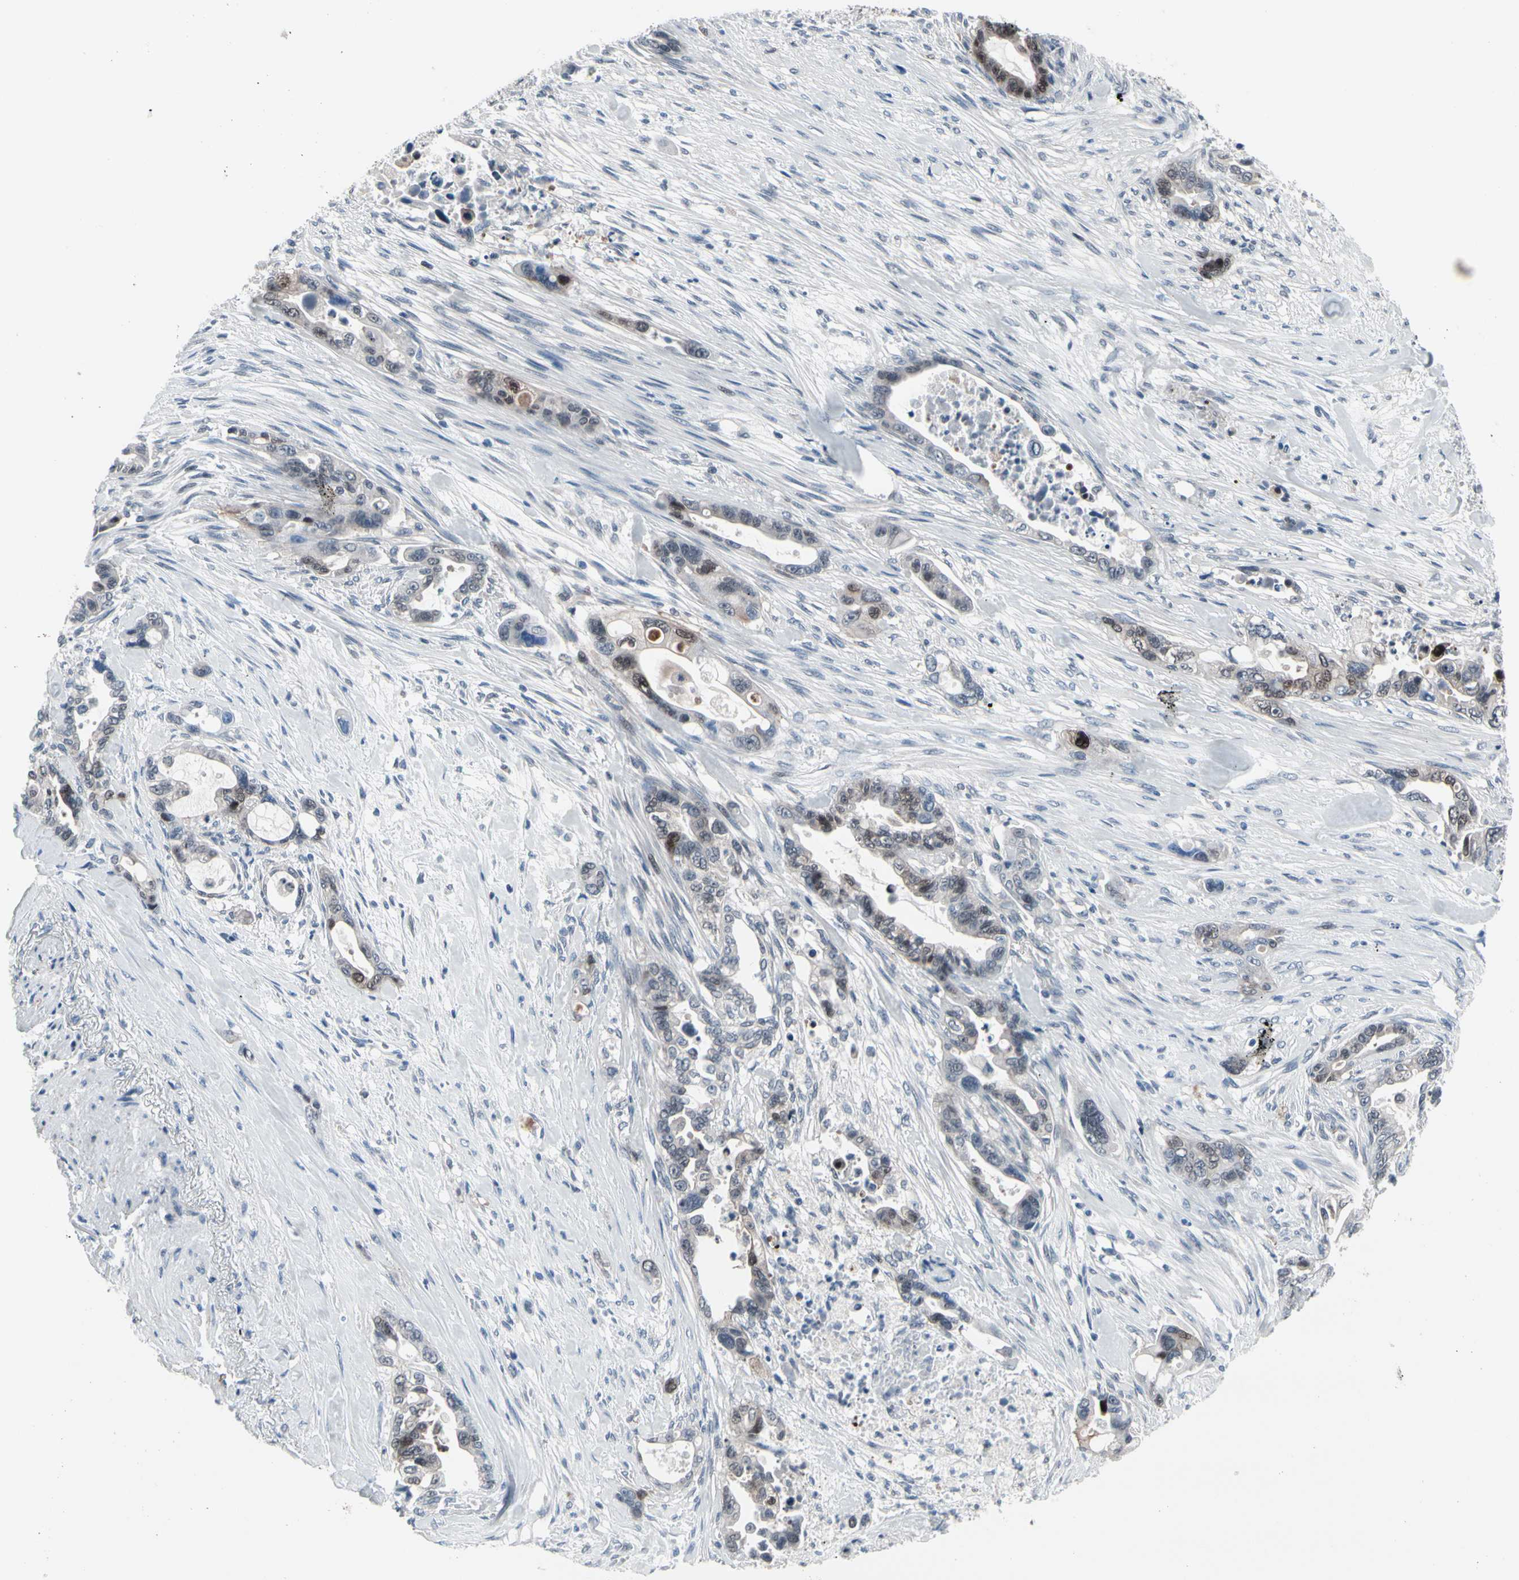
{"staining": {"intensity": "moderate", "quantity": "<25%", "location": "cytoplasmic/membranous,nuclear"}, "tissue": "pancreatic cancer", "cell_type": "Tumor cells", "image_type": "cancer", "snomed": [{"axis": "morphology", "description": "Adenocarcinoma, NOS"}, {"axis": "topography", "description": "Pancreas"}], "caption": "A brown stain highlights moderate cytoplasmic/membranous and nuclear positivity of a protein in human pancreatic cancer (adenocarcinoma) tumor cells.", "gene": "TXN", "patient": {"sex": "male", "age": 70}}